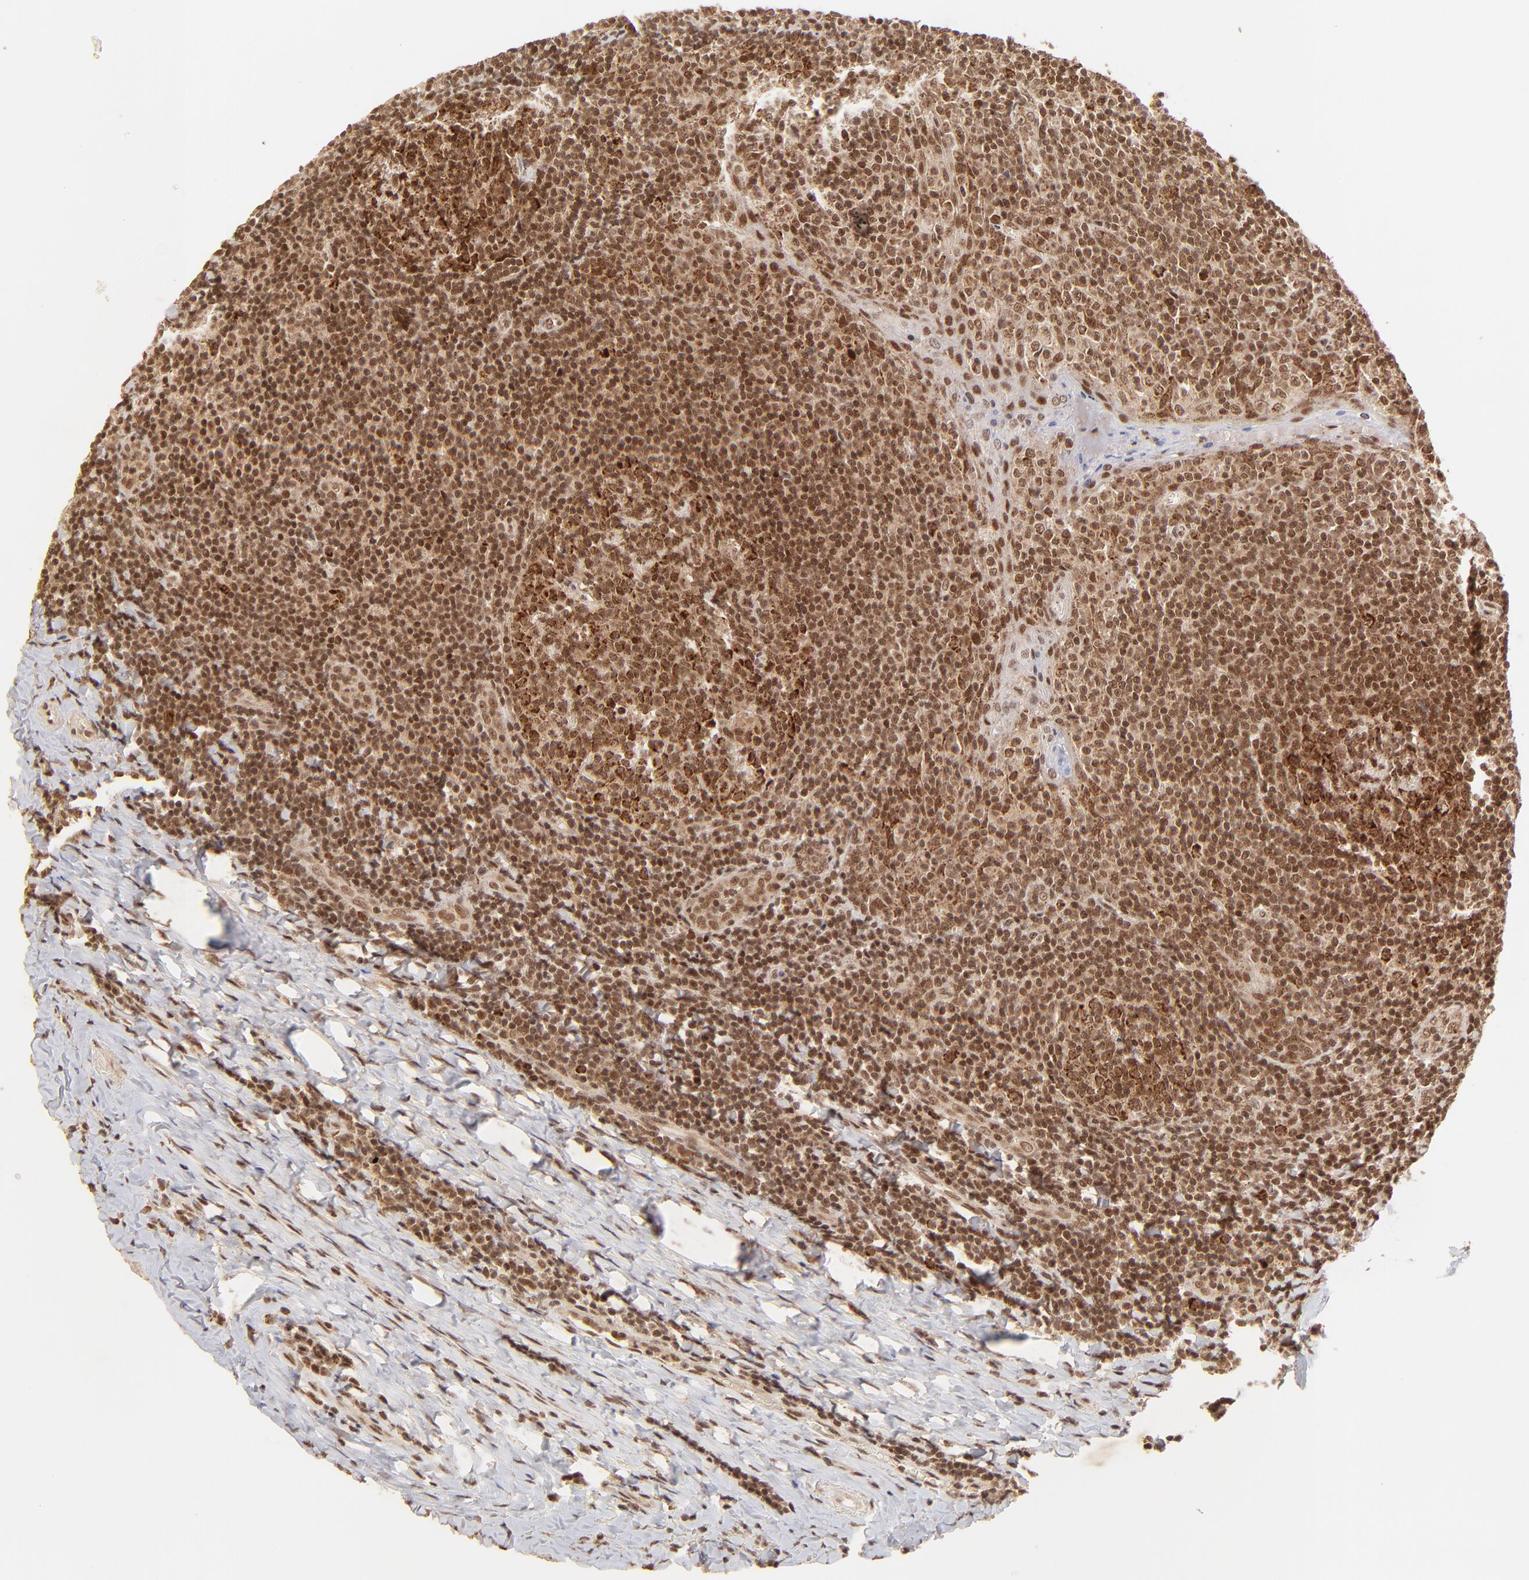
{"staining": {"intensity": "strong", "quantity": ">75%", "location": "cytoplasmic/membranous,nuclear"}, "tissue": "tonsil", "cell_type": "Germinal center cells", "image_type": "normal", "snomed": [{"axis": "morphology", "description": "Normal tissue, NOS"}, {"axis": "topography", "description": "Tonsil"}], "caption": "Immunohistochemical staining of unremarkable human tonsil shows high levels of strong cytoplasmic/membranous,nuclear expression in about >75% of germinal center cells. Ihc stains the protein of interest in brown and the nuclei are stained blue.", "gene": "MED15", "patient": {"sex": "male", "age": 31}}